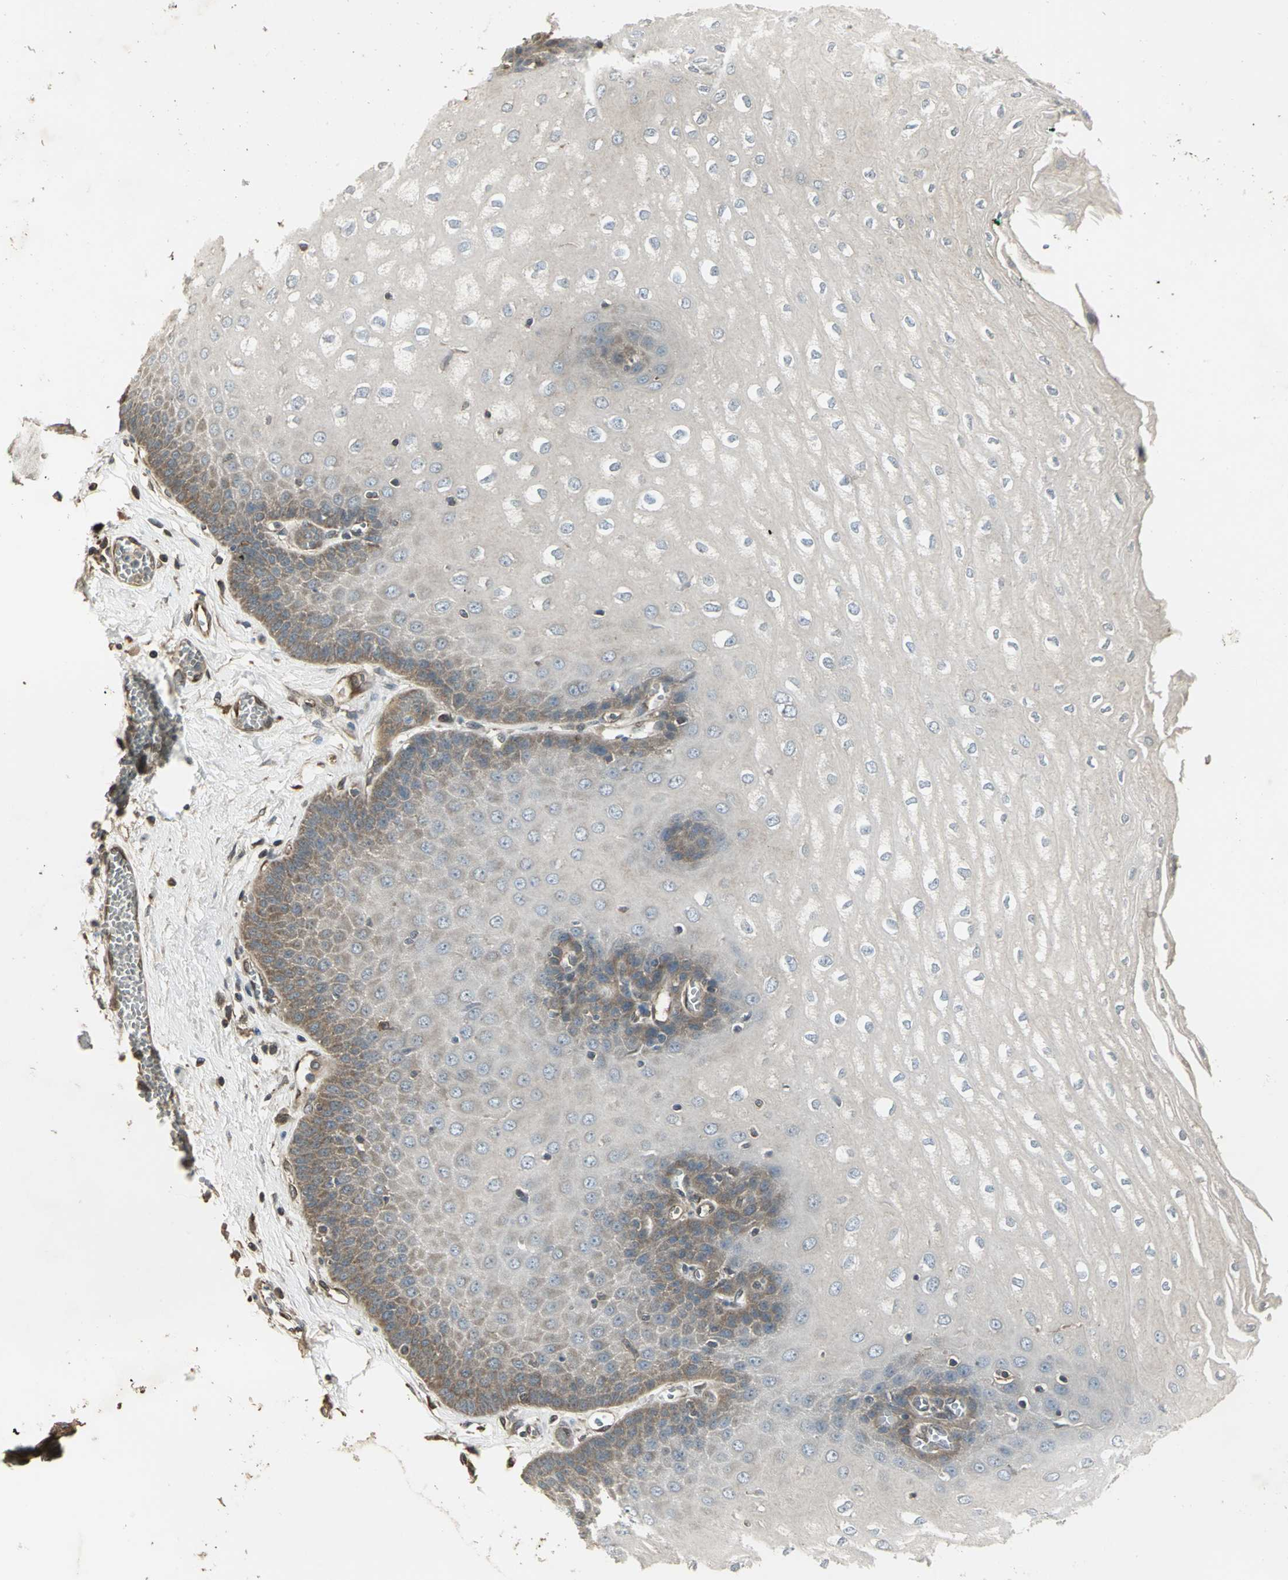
{"staining": {"intensity": "moderate", "quantity": "25%-75%", "location": "cytoplasmic/membranous"}, "tissue": "esophagus", "cell_type": "Squamous epithelial cells", "image_type": "normal", "snomed": [{"axis": "morphology", "description": "Normal tissue, NOS"}, {"axis": "topography", "description": "Esophagus"}], "caption": "Protein expression analysis of unremarkable human esophagus reveals moderate cytoplasmic/membranous positivity in about 25%-75% of squamous epithelial cells. Immunohistochemistry stains the protein in brown and the nuclei are stained blue.", "gene": "PRXL2B", "patient": {"sex": "male", "age": 60}}